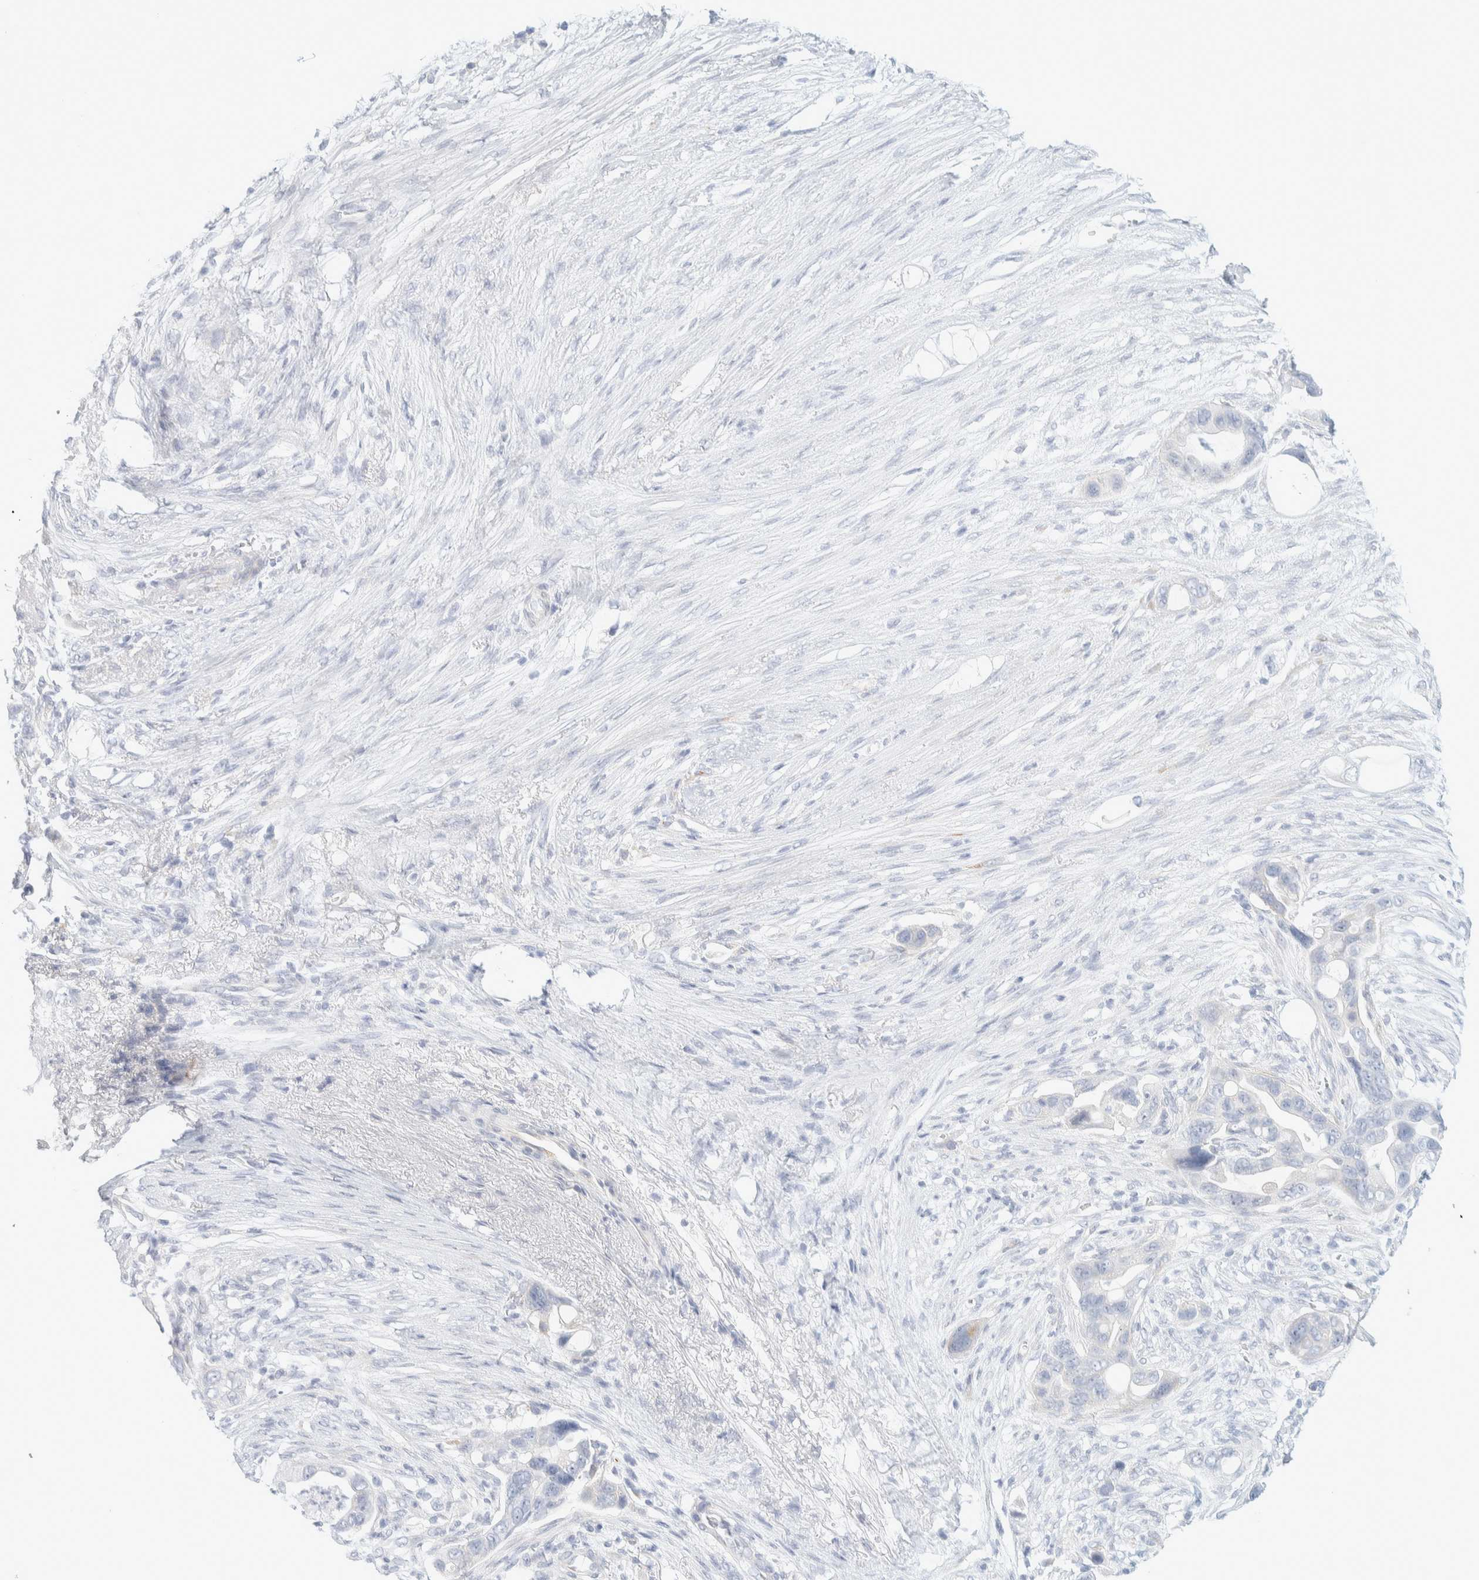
{"staining": {"intensity": "negative", "quantity": "none", "location": "none"}, "tissue": "pancreatic cancer", "cell_type": "Tumor cells", "image_type": "cancer", "snomed": [{"axis": "morphology", "description": "Adenocarcinoma, NOS"}, {"axis": "topography", "description": "Pancreas"}], "caption": "Tumor cells are negative for protein expression in human pancreatic cancer. (Immunohistochemistry, brightfield microscopy, high magnification).", "gene": "ATCAY", "patient": {"sex": "female", "age": 72}}